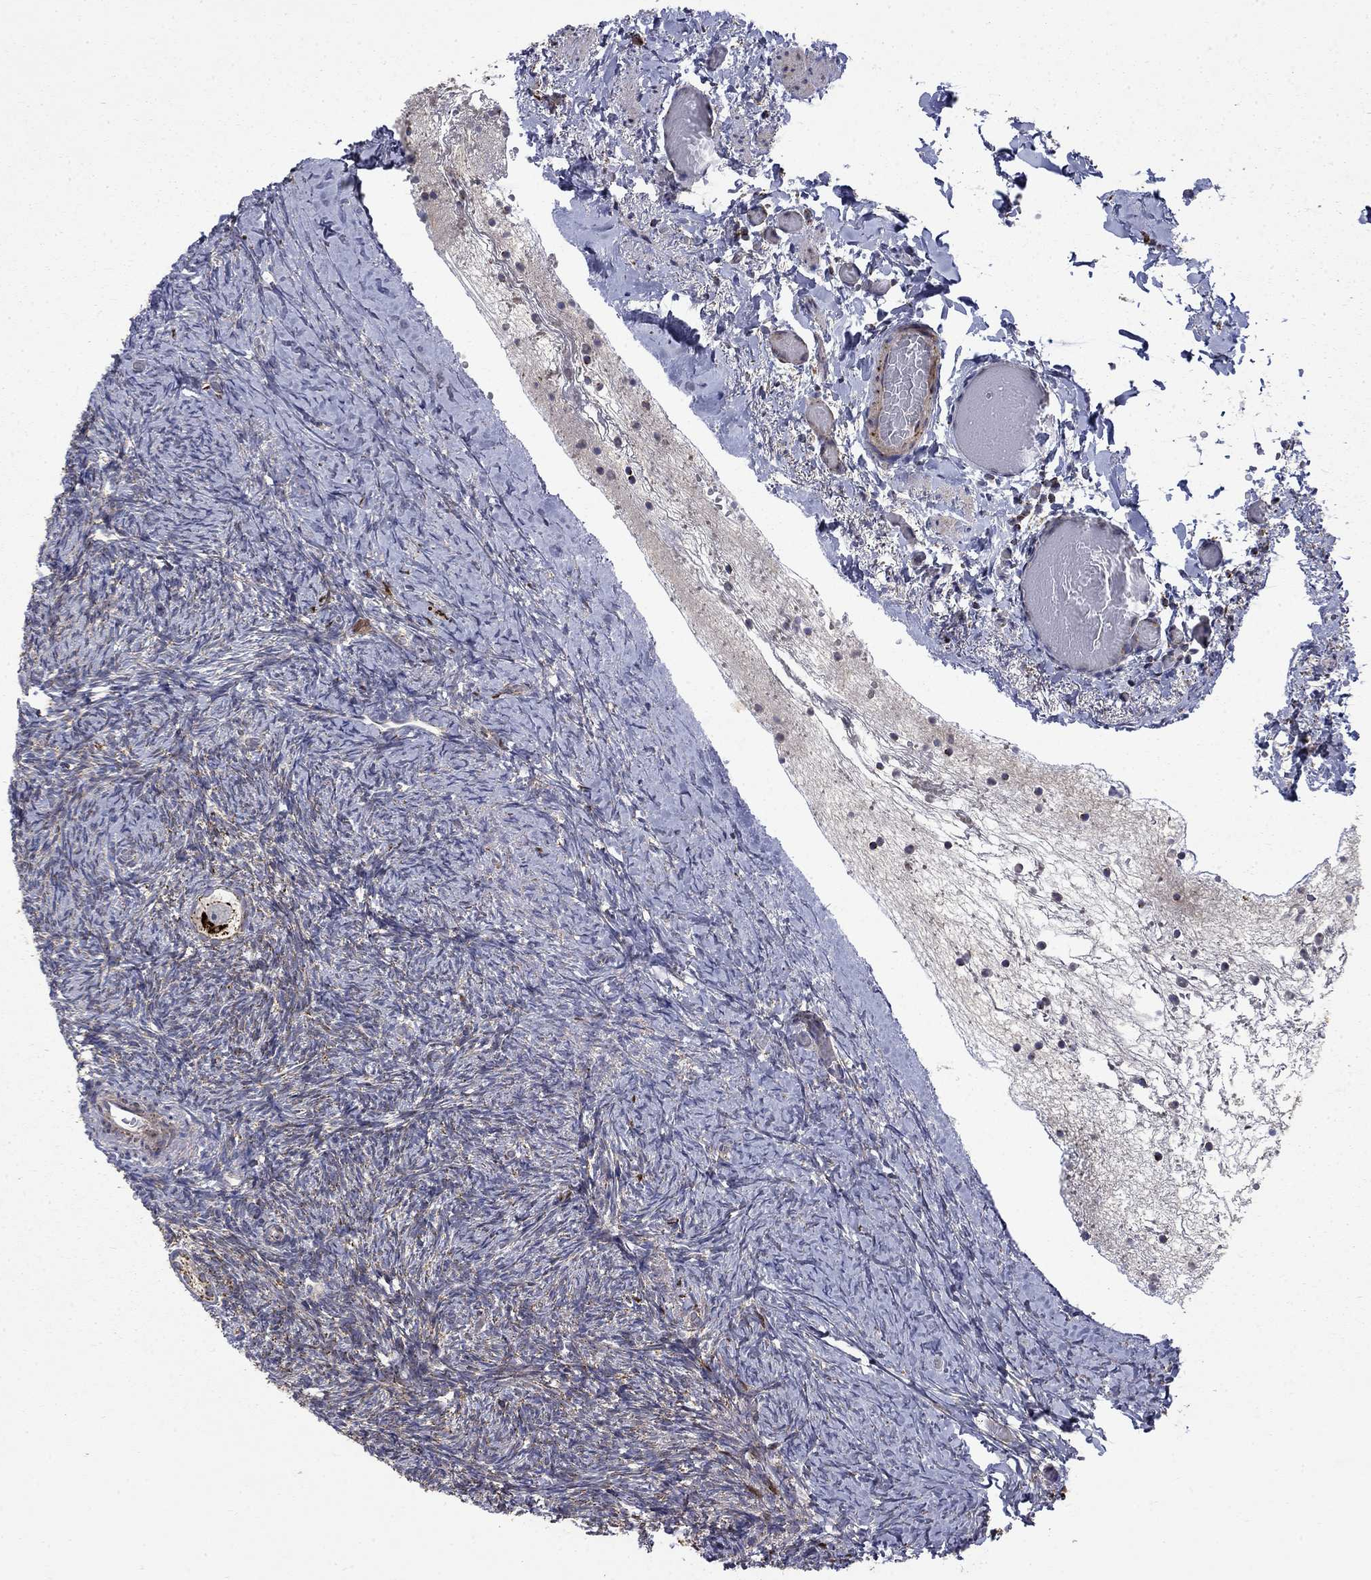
{"staining": {"intensity": "strong", "quantity": ">75%", "location": "cytoplasmic/membranous"}, "tissue": "ovary", "cell_type": "Follicle cells", "image_type": "normal", "snomed": [{"axis": "morphology", "description": "Normal tissue, NOS"}, {"axis": "topography", "description": "Ovary"}], "caption": "IHC (DAB (3,3'-diaminobenzidine)) staining of benign human ovary demonstrates strong cytoplasmic/membranous protein staining in approximately >75% of follicle cells.", "gene": "PCBP3", "patient": {"sex": "female", "age": 39}}